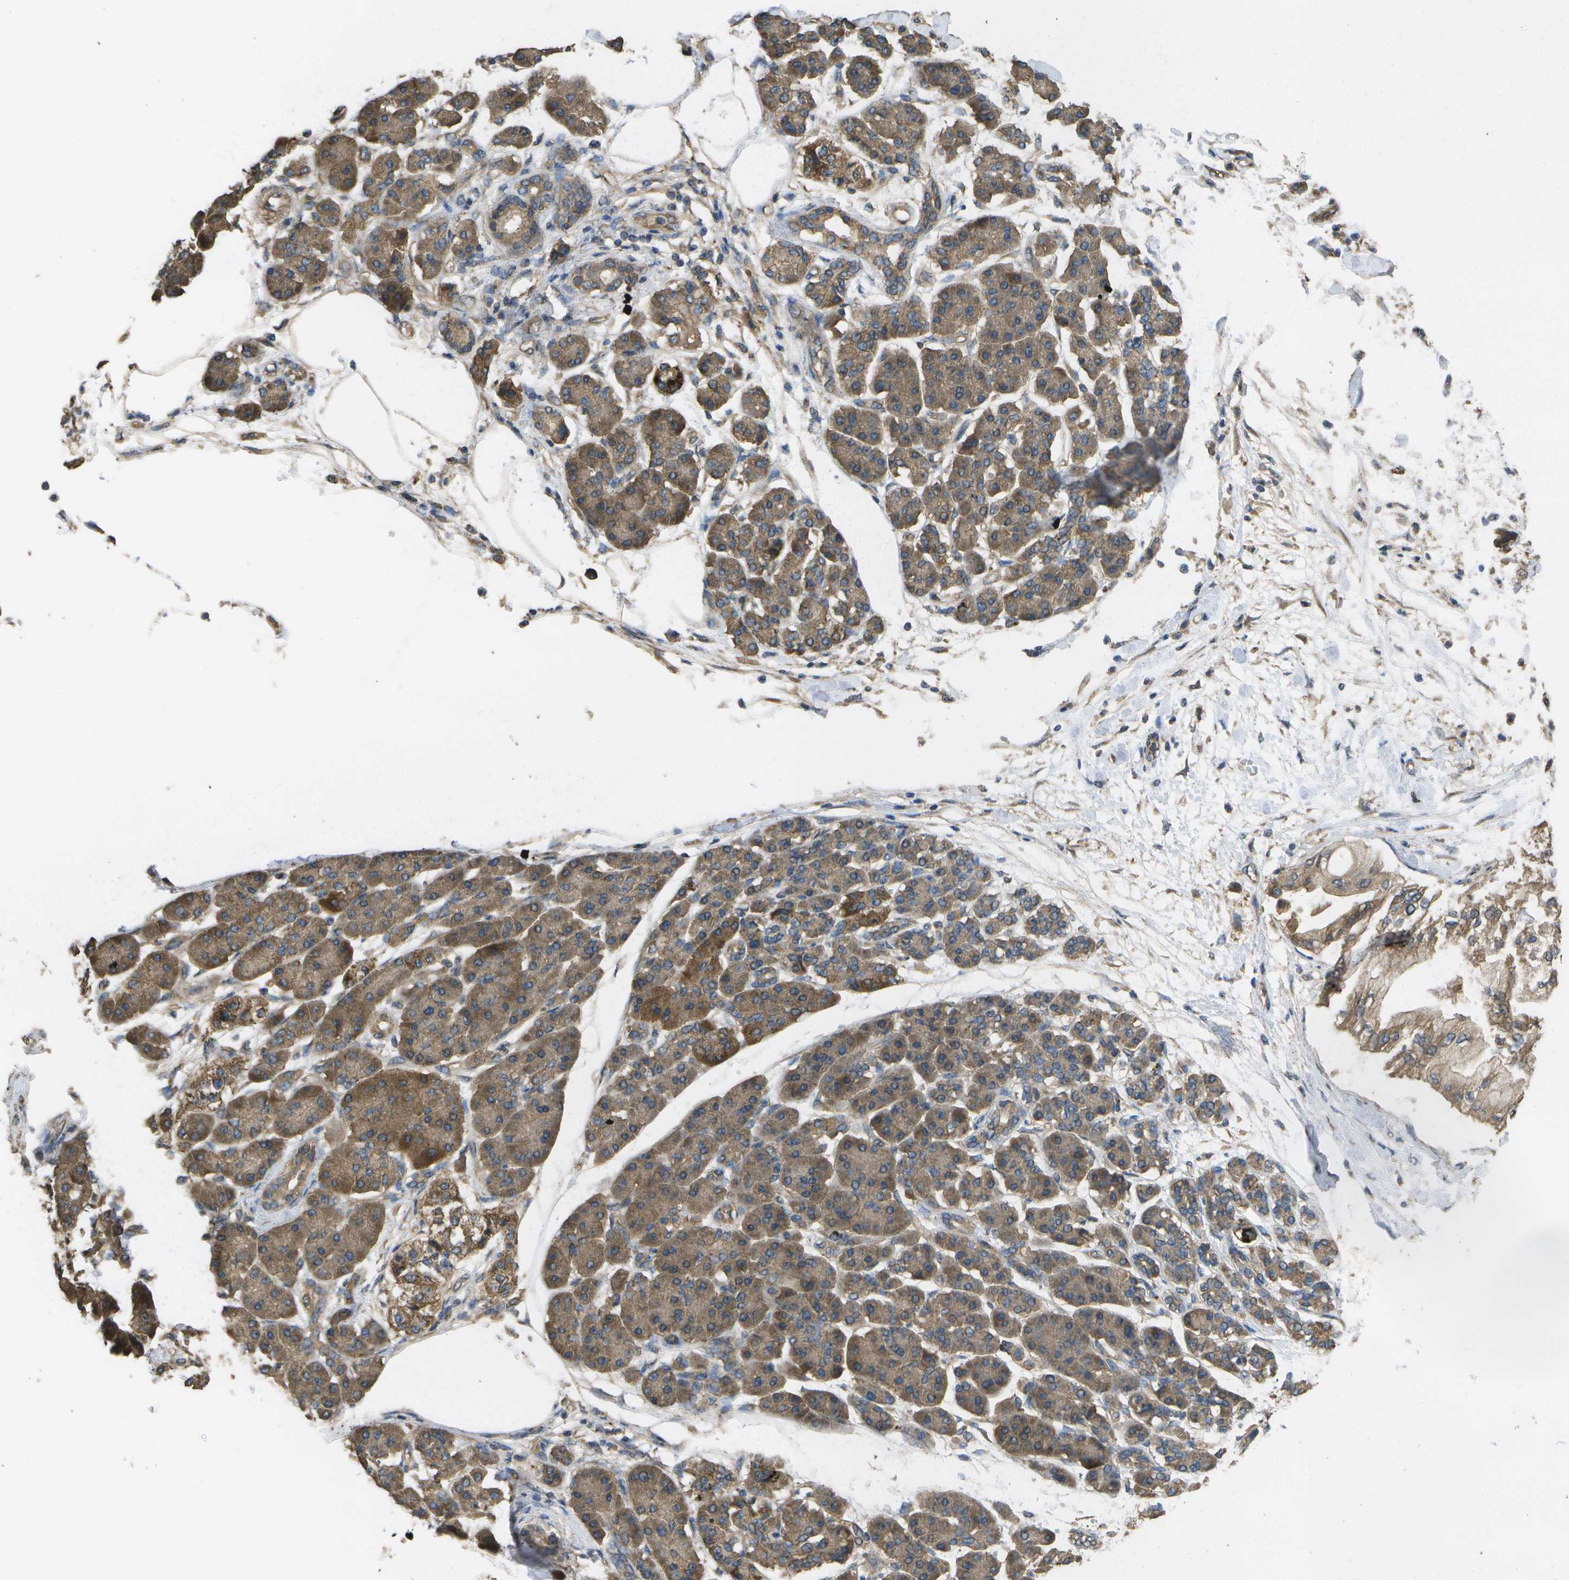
{"staining": {"intensity": "moderate", "quantity": ">75%", "location": "cytoplasmic/membranous"}, "tissue": "pancreatic cancer", "cell_type": "Tumor cells", "image_type": "cancer", "snomed": [{"axis": "morphology", "description": "Adenocarcinoma, NOS"}, {"axis": "morphology", "description": "Adenocarcinoma, metastatic, NOS"}, {"axis": "topography", "description": "Lymph node"}, {"axis": "topography", "description": "Pancreas"}, {"axis": "topography", "description": "Duodenum"}], "caption": "IHC (DAB) staining of human pancreatic cancer demonstrates moderate cytoplasmic/membranous protein positivity in about >75% of tumor cells.", "gene": "SACS", "patient": {"sex": "female", "age": 64}}